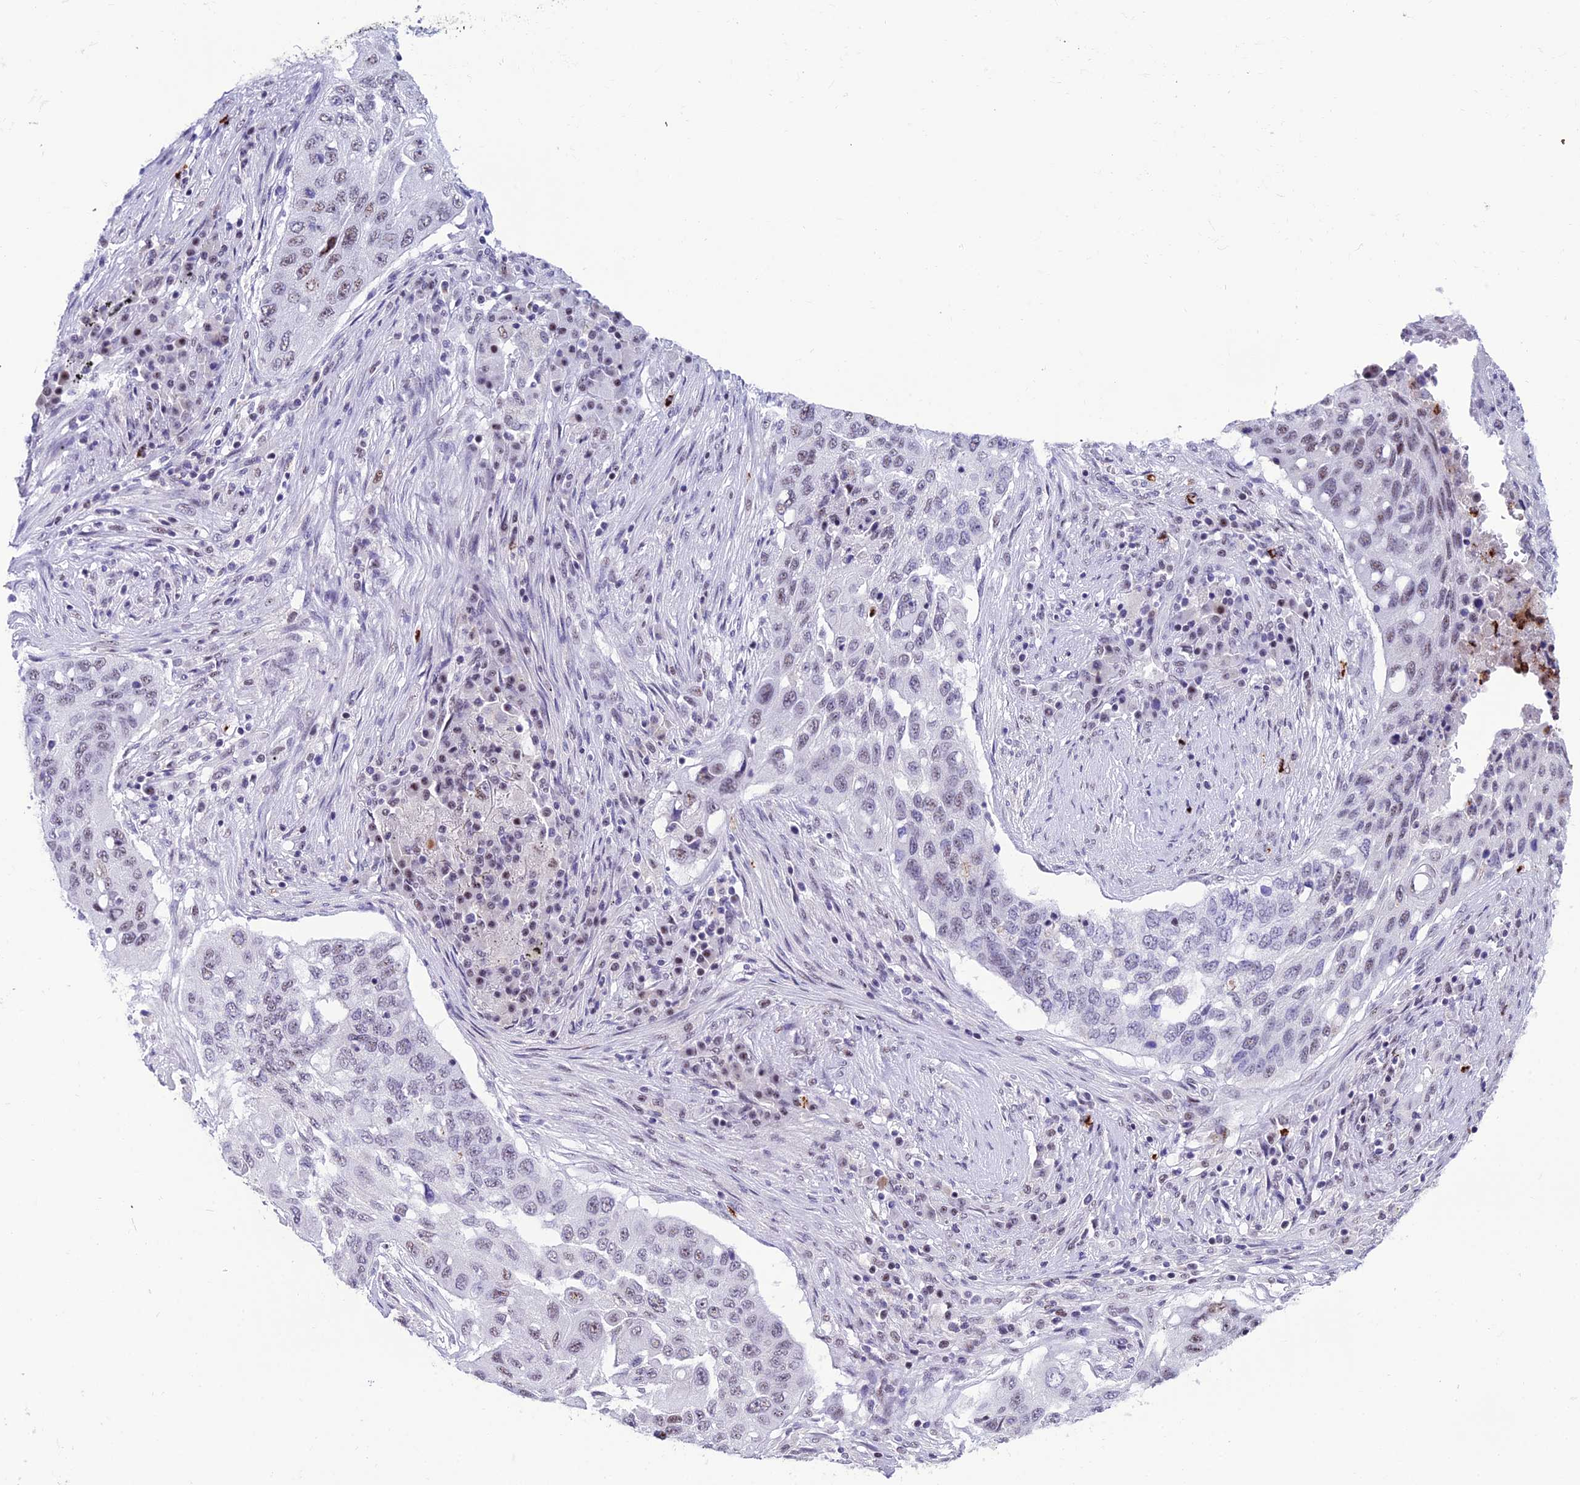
{"staining": {"intensity": "weak", "quantity": "<25%", "location": "nuclear"}, "tissue": "lung cancer", "cell_type": "Tumor cells", "image_type": "cancer", "snomed": [{"axis": "morphology", "description": "Squamous cell carcinoma, NOS"}, {"axis": "topography", "description": "Lung"}], "caption": "IHC image of lung squamous cell carcinoma stained for a protein (brown), which demonstrates no positivity in tumor cells.", "gene": "MFSD2B", "patient": {"sex": "female", "age": 63}}